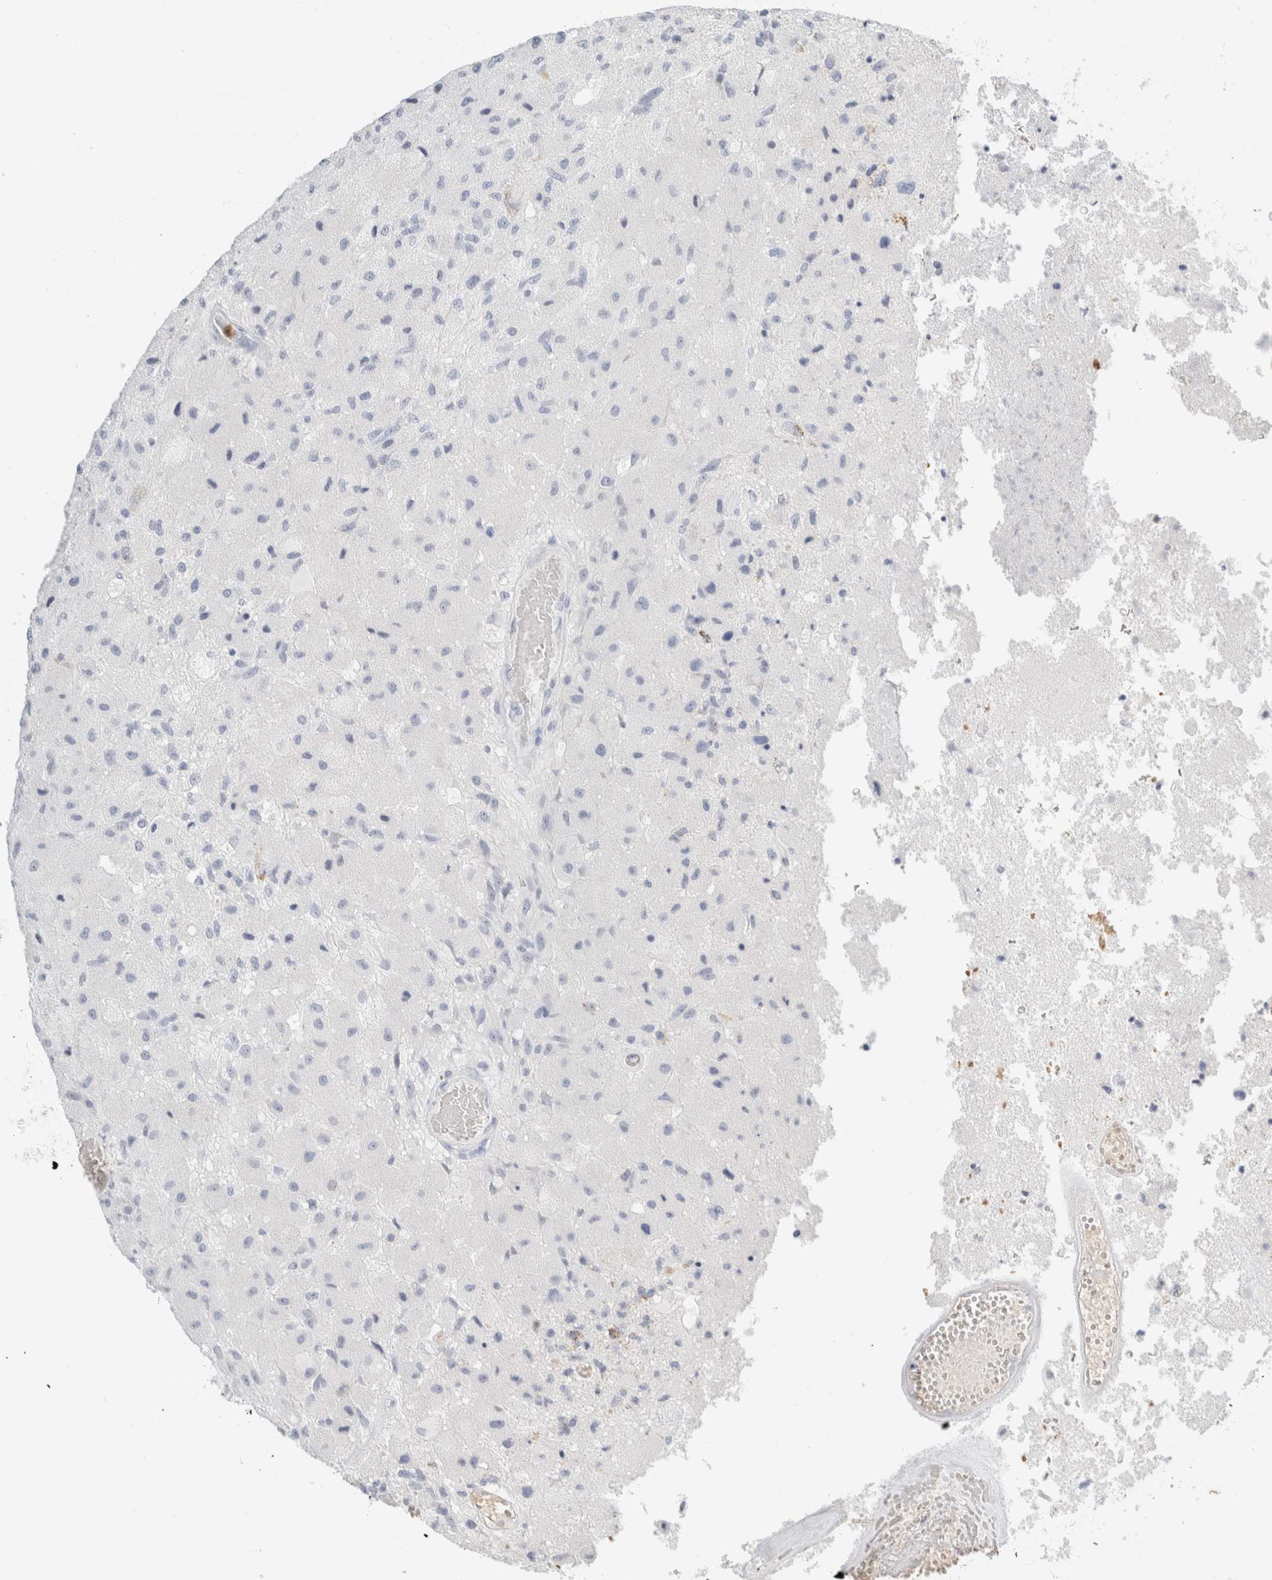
{"staining": {"intensity": "negative", "quantity": "none", "location": "none"}, "tissue": "glioma", "cell_type": "Tumor cells", "image_type": "cancer", "snomed": [{"axis": "morphology", "description": "Normal tissue, NOS"}, {"axis": "morphology", "description": "Glioma, malignant, High grade"}, {"axis": "topography", "description": "Cerebral cortex"}], "caption": "Tumor cells are negative for brown protein staining in glioma.", "gene": "ARG1", "patient": {"sex": "male", "age": 77}}